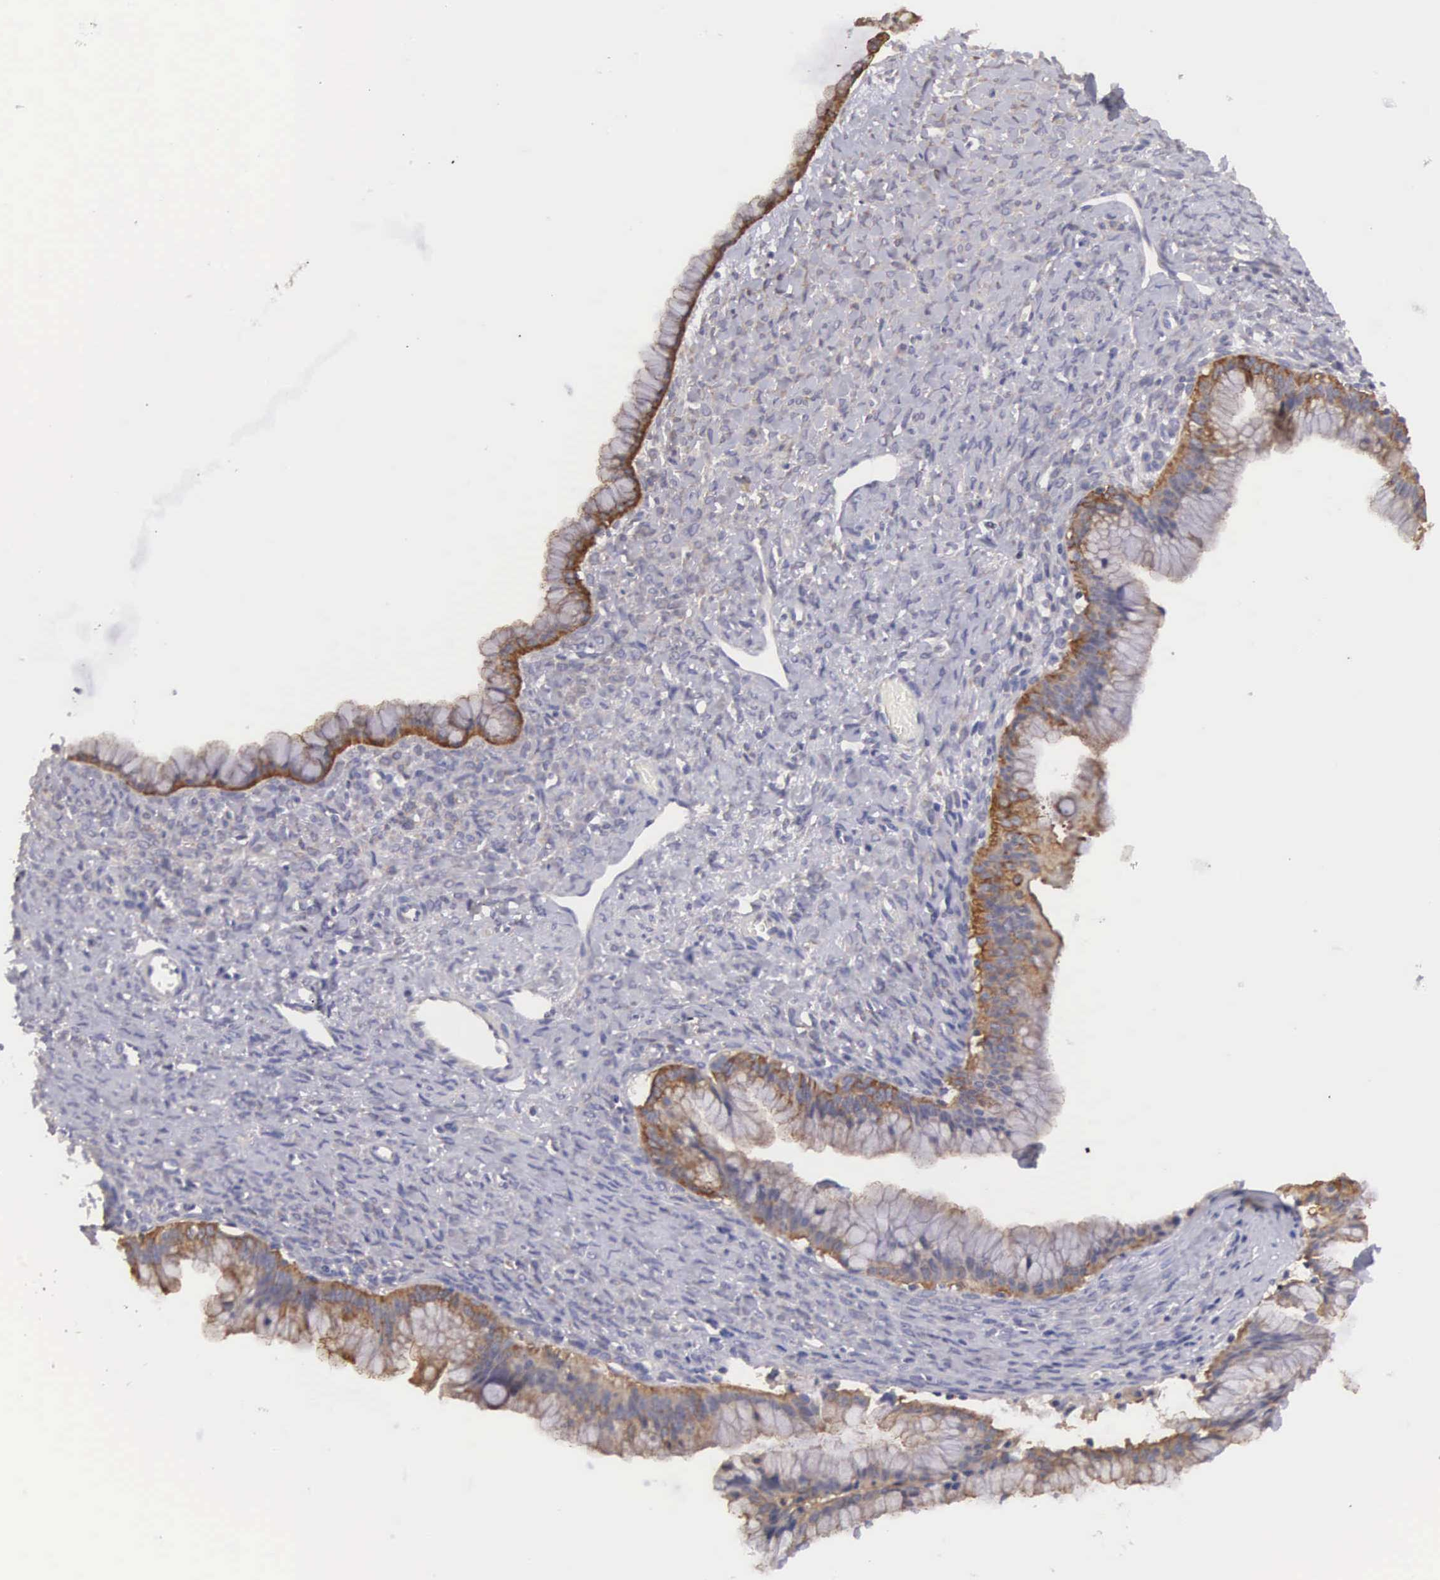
{"staining": {"intensity": "moderate", "quantity": ">75%", "location": "cytoplasmic/membranous"}, "tissue": "ovarian cancer", "cell_type": "Tumor cells", "image_type": "cancer", "snomed": [{"axis": "morphology", "description": "Cystadenocarcinoma, mucinous, NOS"}, {"axis": "topography", "description": "Ovary"}], "caption": "Protein staining of mucinous cystadenocarcinoma (ovarian) tissue reveals moderate cytoplasmic/membranous positivity in about >75% of tumor cells.", "gene": "TXLNG", "patient": {"sex": "female", "age": 25}}